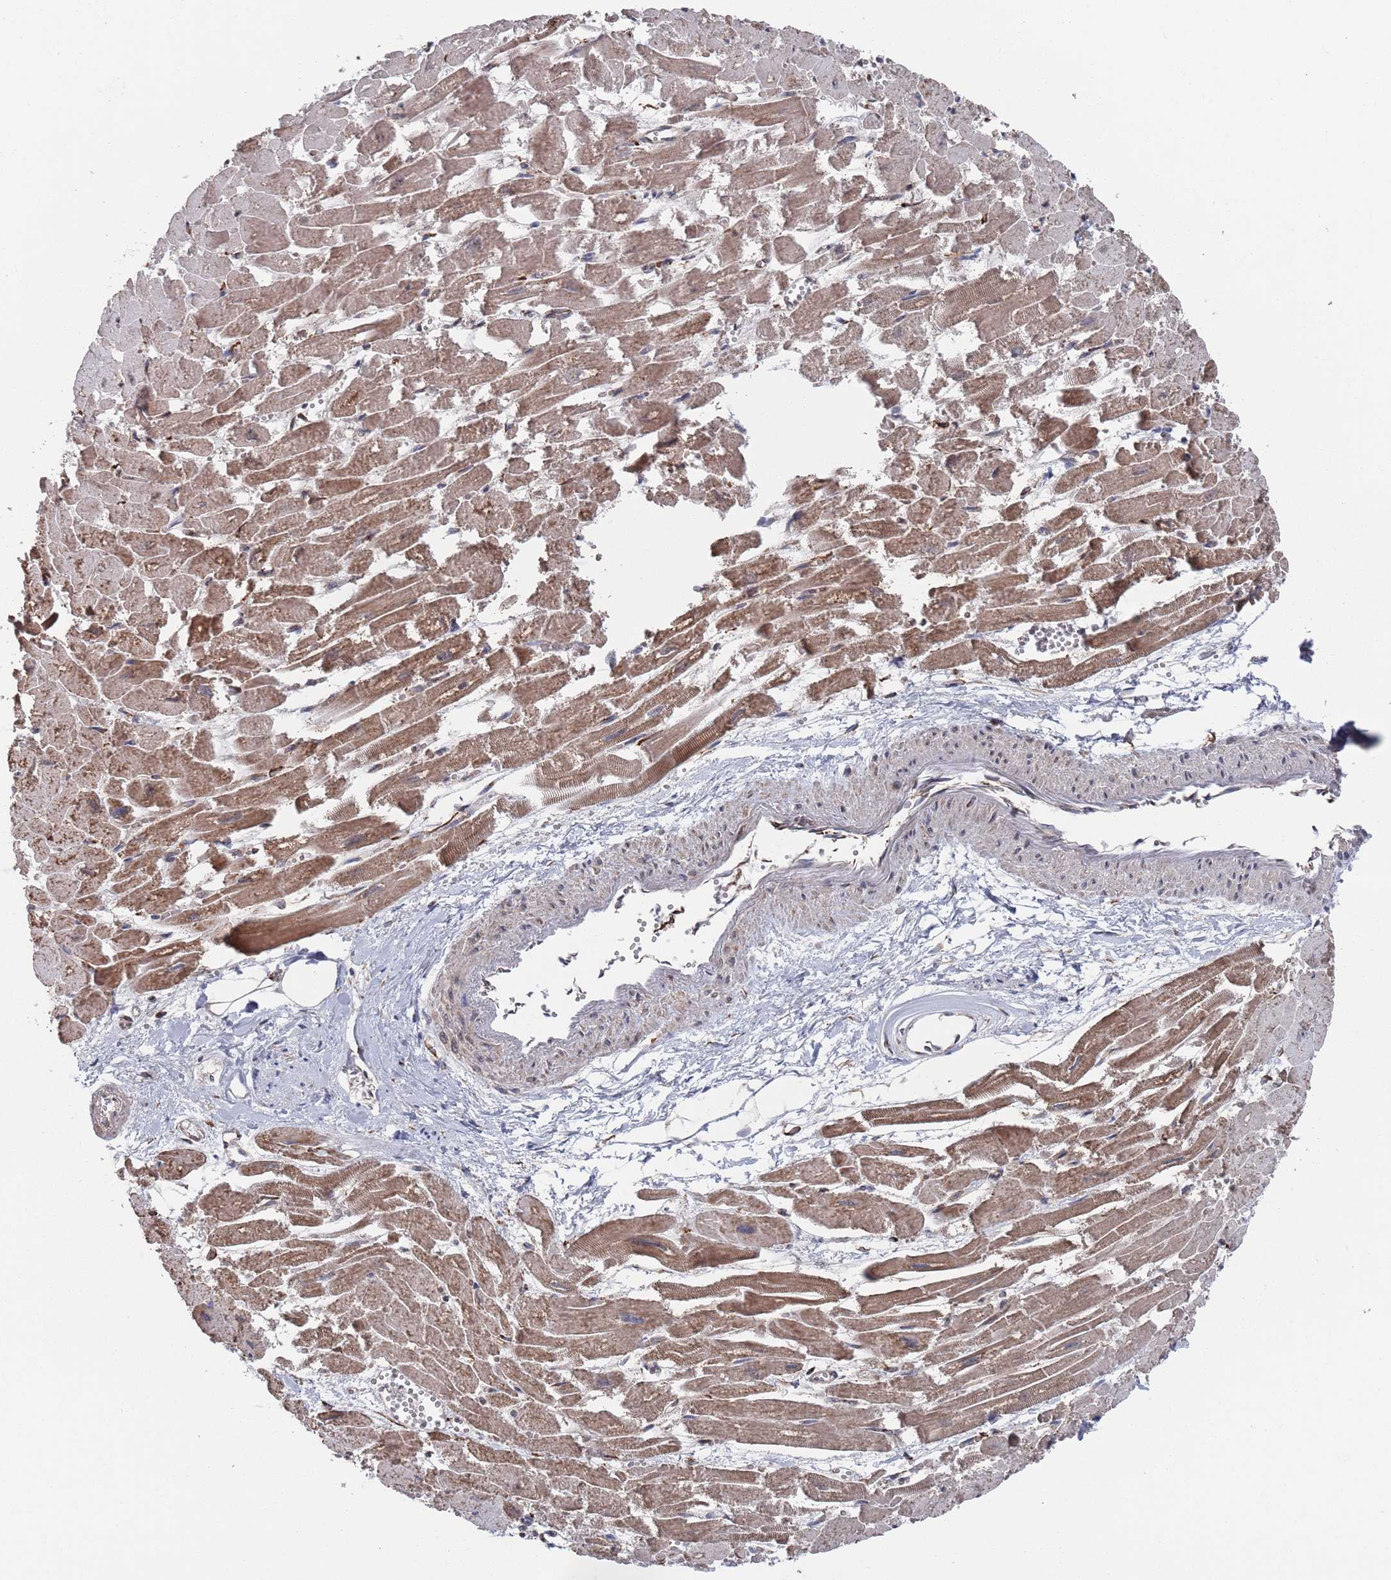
{"staining": {"intensity": "moderate", "quantity": ">75%", "location": "cytoplasmic/membranous"}, "tissue": "heart muscle", "cell_type": "Cardiomyocytes", "image_type": "normal", "snomed": [{"axis": "morphology", "description": "Normal tissue, NOS"}, {"axis": "topography", "description": "Heart"}], "caption": "Immunohistochemistry (IHC) micrograph of normal heart muscle: heart muscle stained using immunohistochemistry (IHC) demonstrates medium levels of moderate protein expression localized specifically in the cytoplasmic/membranous of cardiomyocytes, appearing as a cytoplasmic/membranous brown color.", "gene": "CCDC106", "patient": {"sex": "male", "age": 54}}